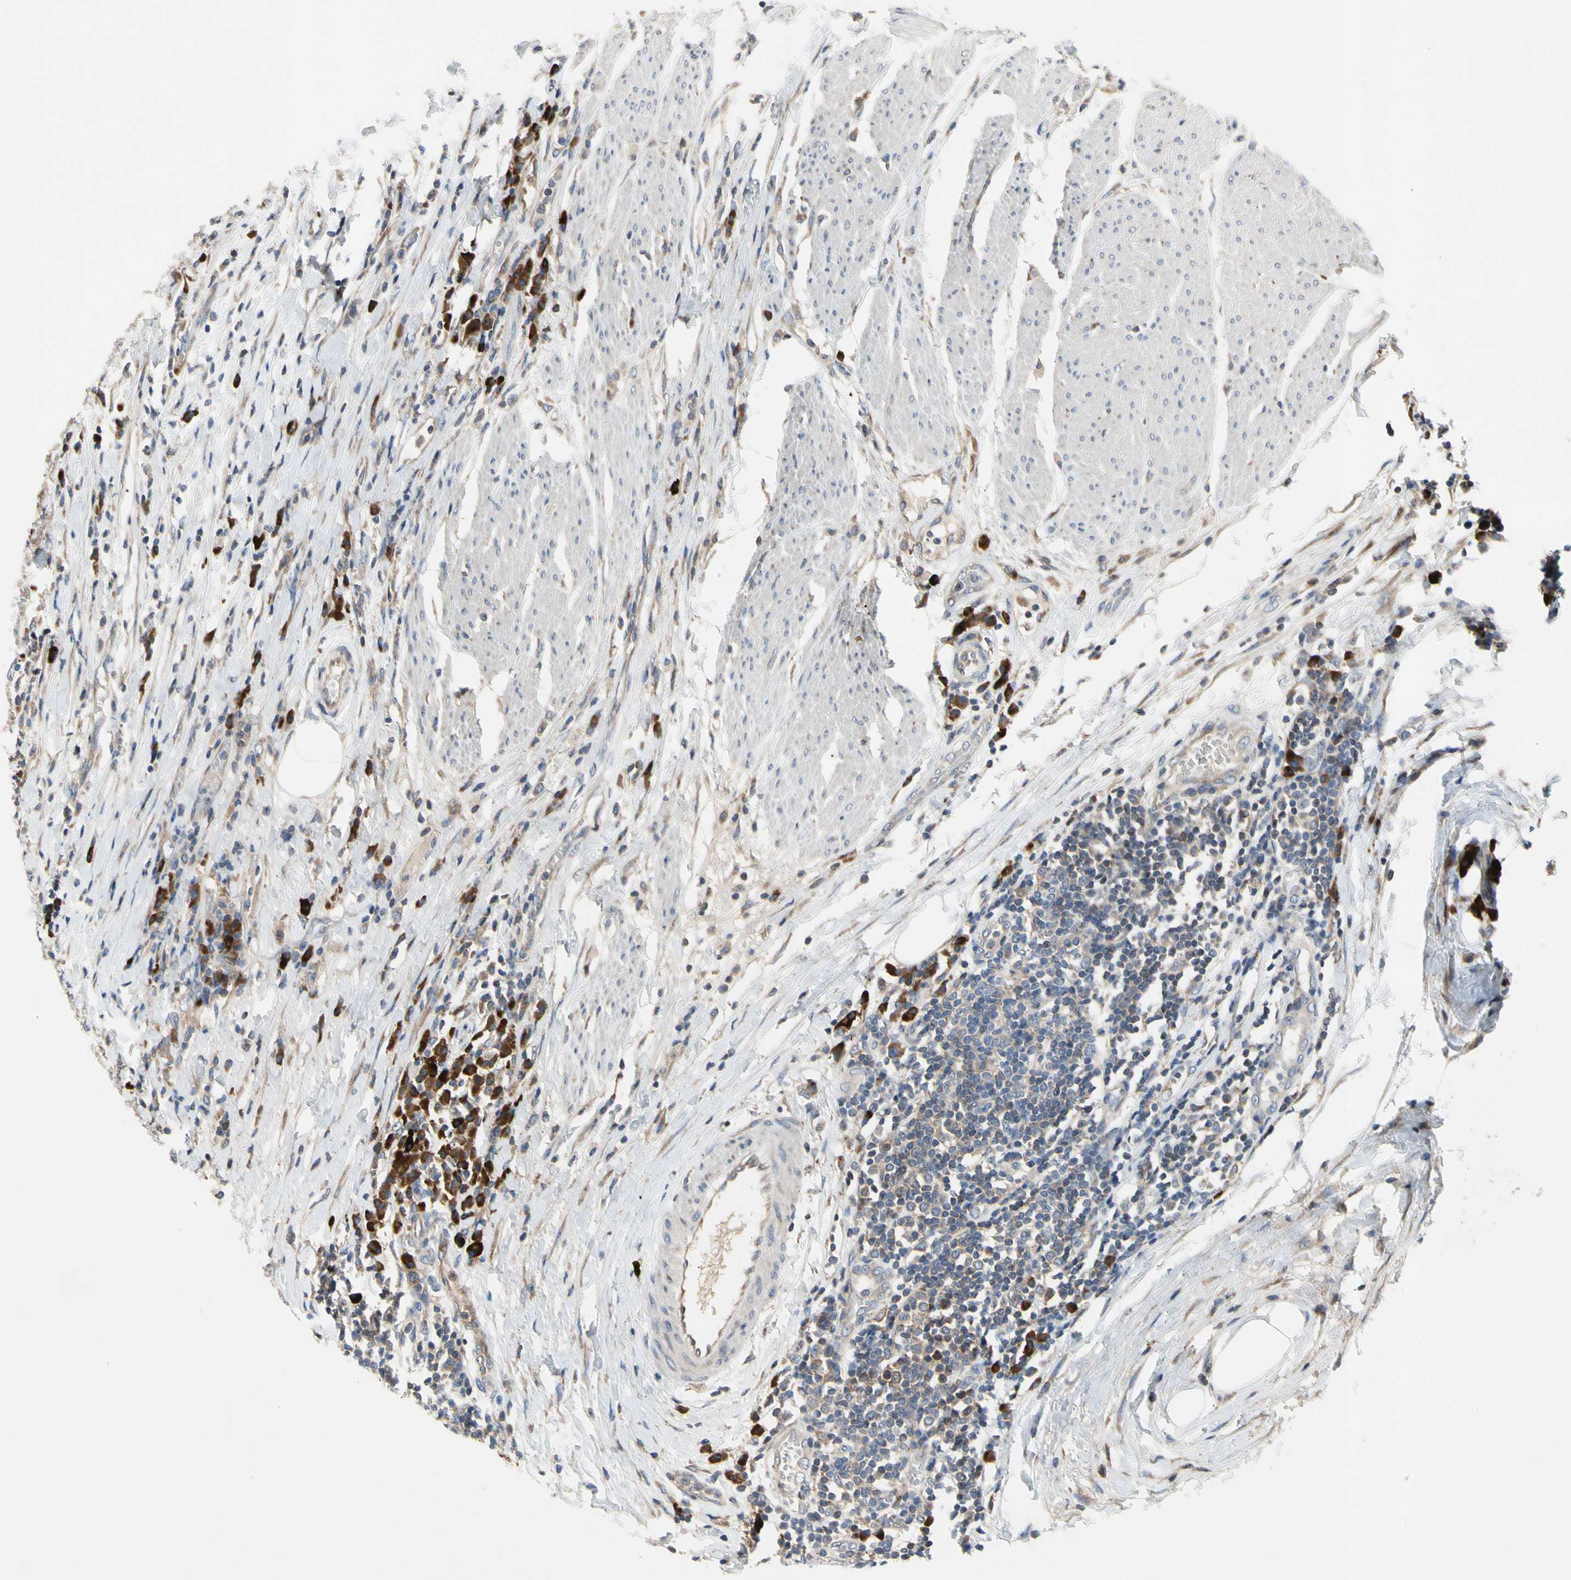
{"staining": {"intensity": "weak", "quantity": ">75%", "location": "cytoplasmic/membranous,nuclear"}, "tissue": "urothelial cancer", "cell_type": "Tumor cells", "image_type": "cancer", "snomed": [{"axis": "morphology", "description": "Urothelial carcinoma, High grade"}, {"axis": "topography", "description": "Urinary bladder"}], "caption": "Urothelial cancer stained with DAB (3,3'-diaminobenzidine) immunohistochemistry demonstrates low levels of weak cytoplasmic/membranous and nuclear positivity in approximately >75% of tumor cells.", "gene": "MMEL1", "patient": {"sex": "male", "age": 61}}